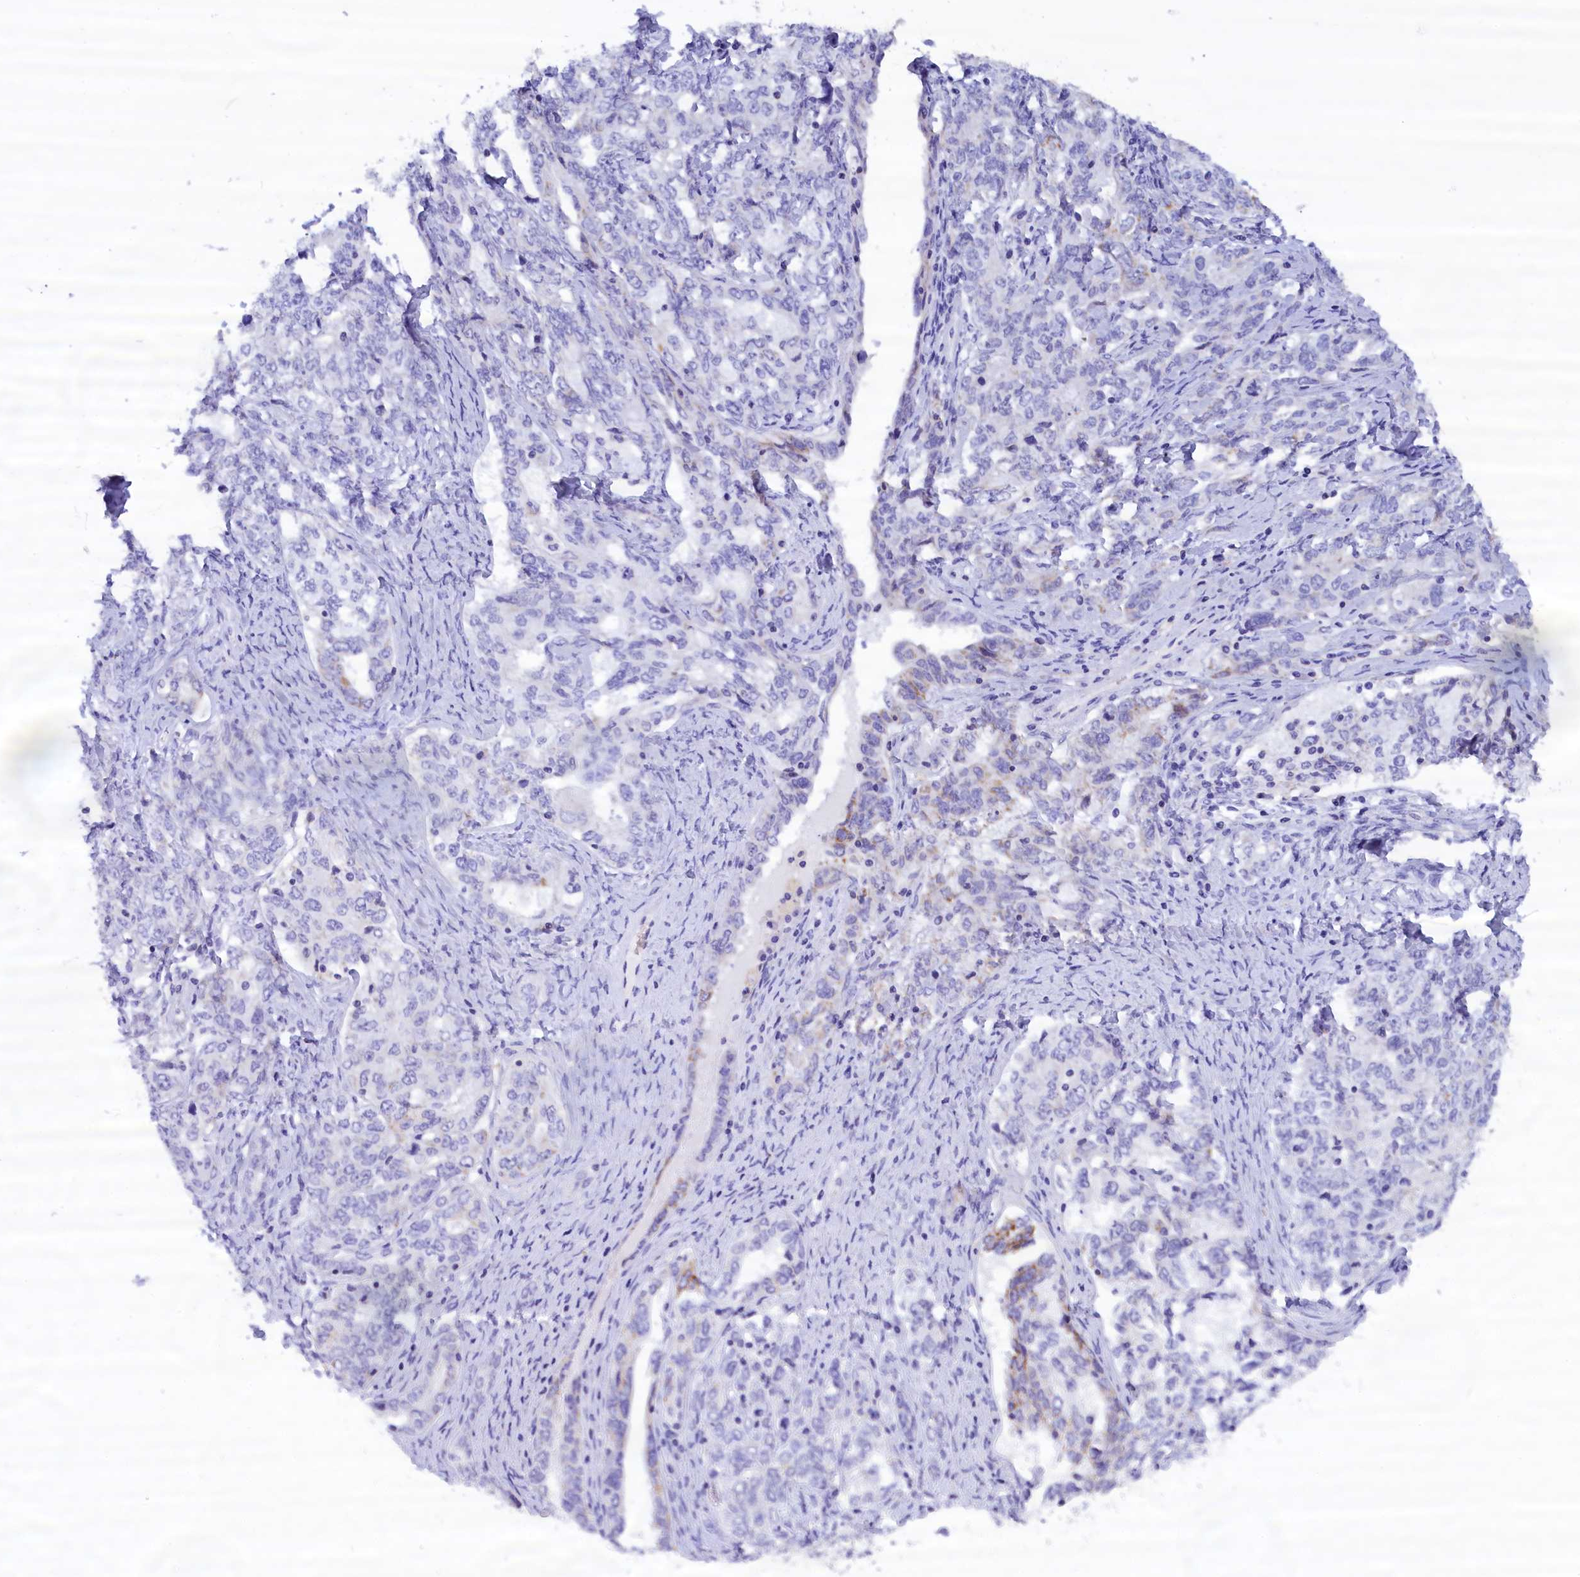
{"staining": {"intensity": "negative", "quantity": "none", "location": "none"}, "tissue": "ovarian cancer", "cell_type": "Tumor cells", "image_type": "cancer", "snomed": [{"axis": "morphology", "description": "Carcinoma, endometroid"}, {"axis": "topography", "description": "Ovary"}], "caption": "This micrograph is of endometroid carcinoma (ovarian) stained with immunohistochemistry (IHC) to label a protein in brown with the nuclei are counter-stained blue. There is no staining in tumor cells. (DAB (3,3'-diaminobenzidine) immunohistochemistry (IHC) with hematoxylin counter stain).", "gene": "ABAT", "patient": {"sex": "female", "age": 62}}